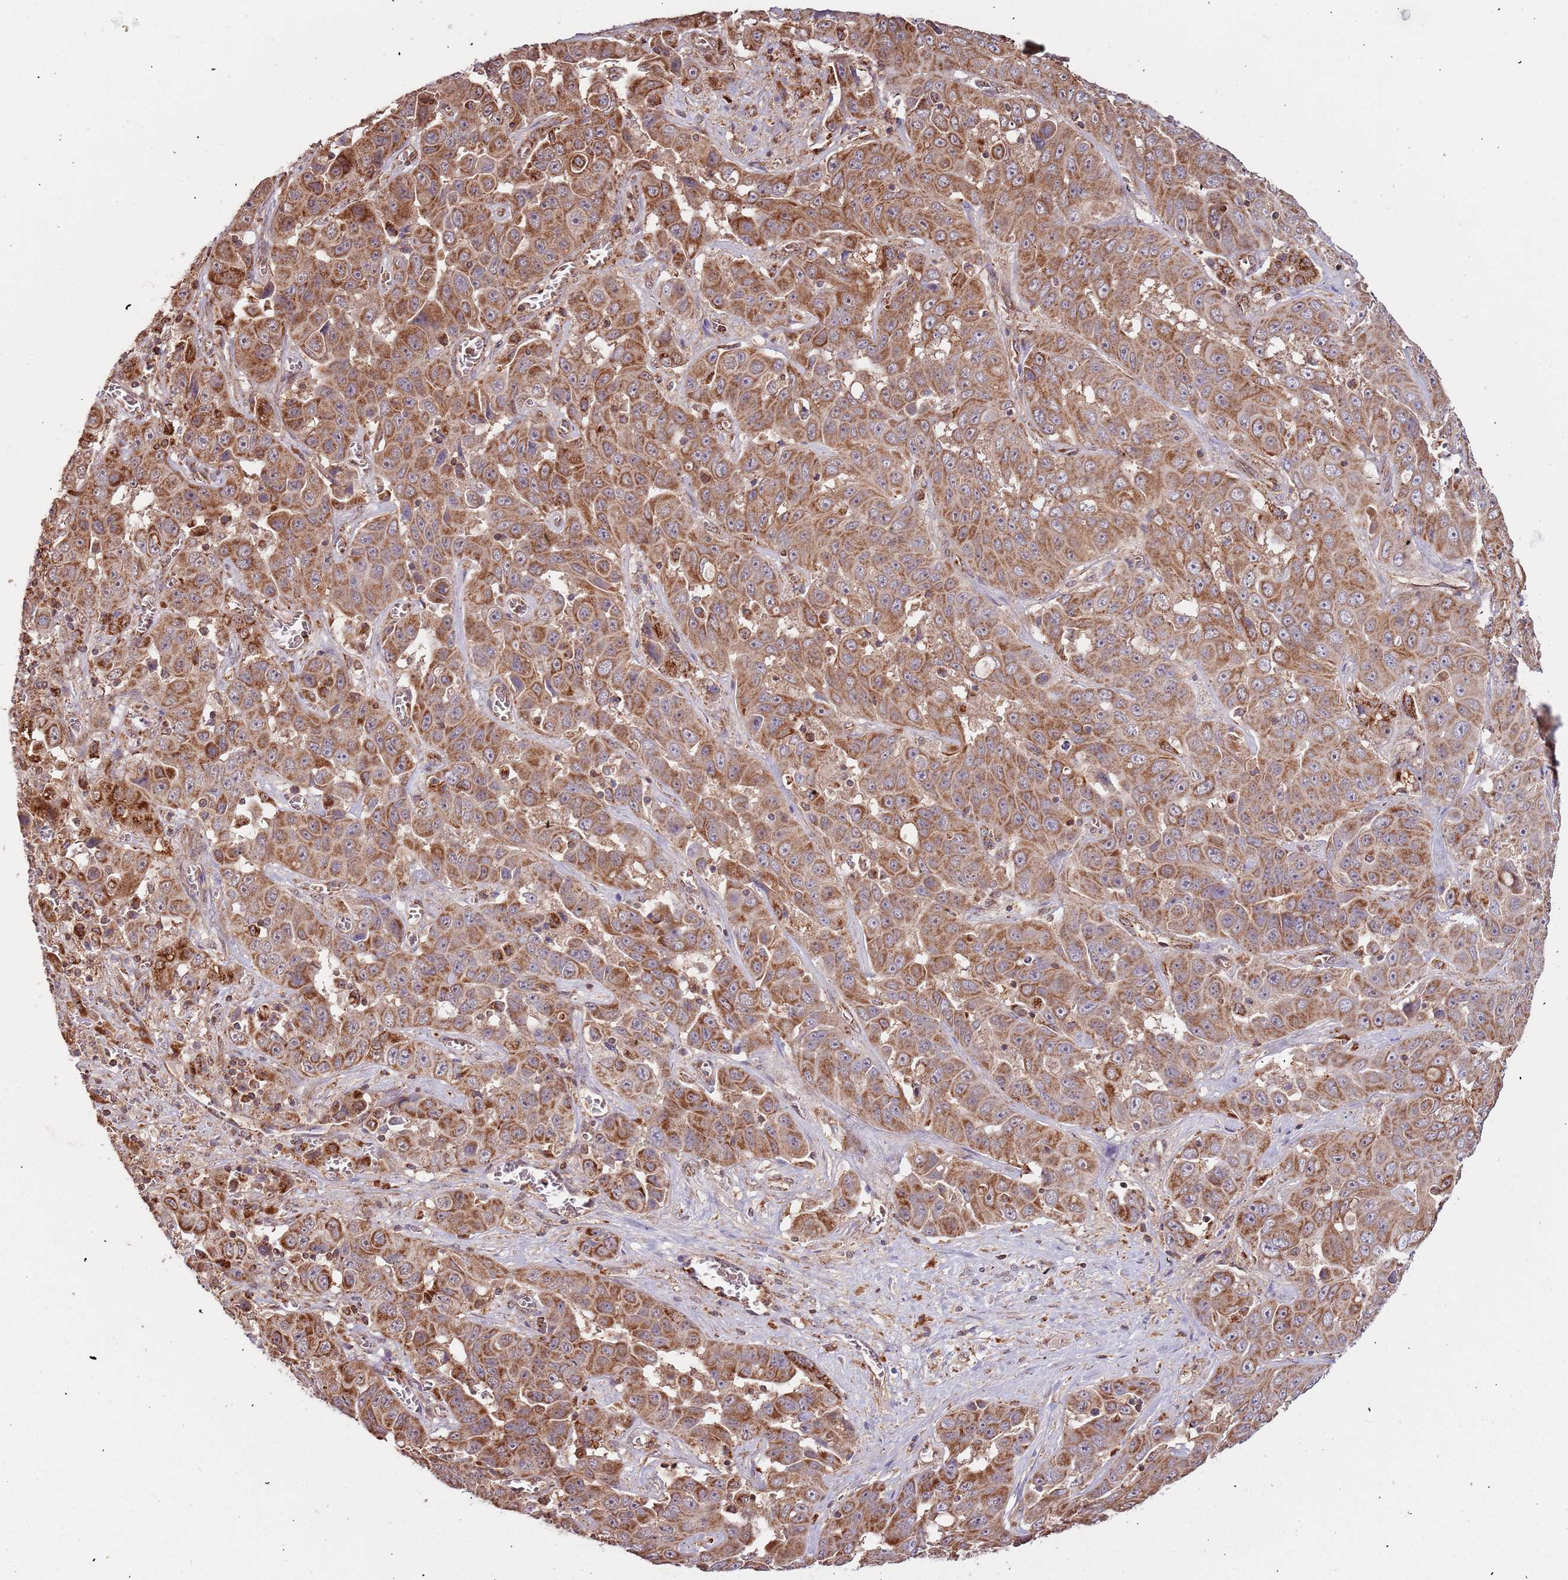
{"staining": {"intensity": "strong", "quantity": ">75%", "location": "cytoplasmic/membranous"}, "tissue": "liver cancer", "cell_type": "Tumor cells", "image_type": "cancer", "snomed": [{"axis": "morphology", "description": "Cholangiocarcinoma"}, {"axis": "topography", "description": "Liver"}], "caption": "Liver cholangiocarcinoma tissue exhibits strong cytoplasmic/membranous staining in approximately >75% of tumor cells", "gene": "IL17RD", "patient": {"sex": "female", "age": 52}}